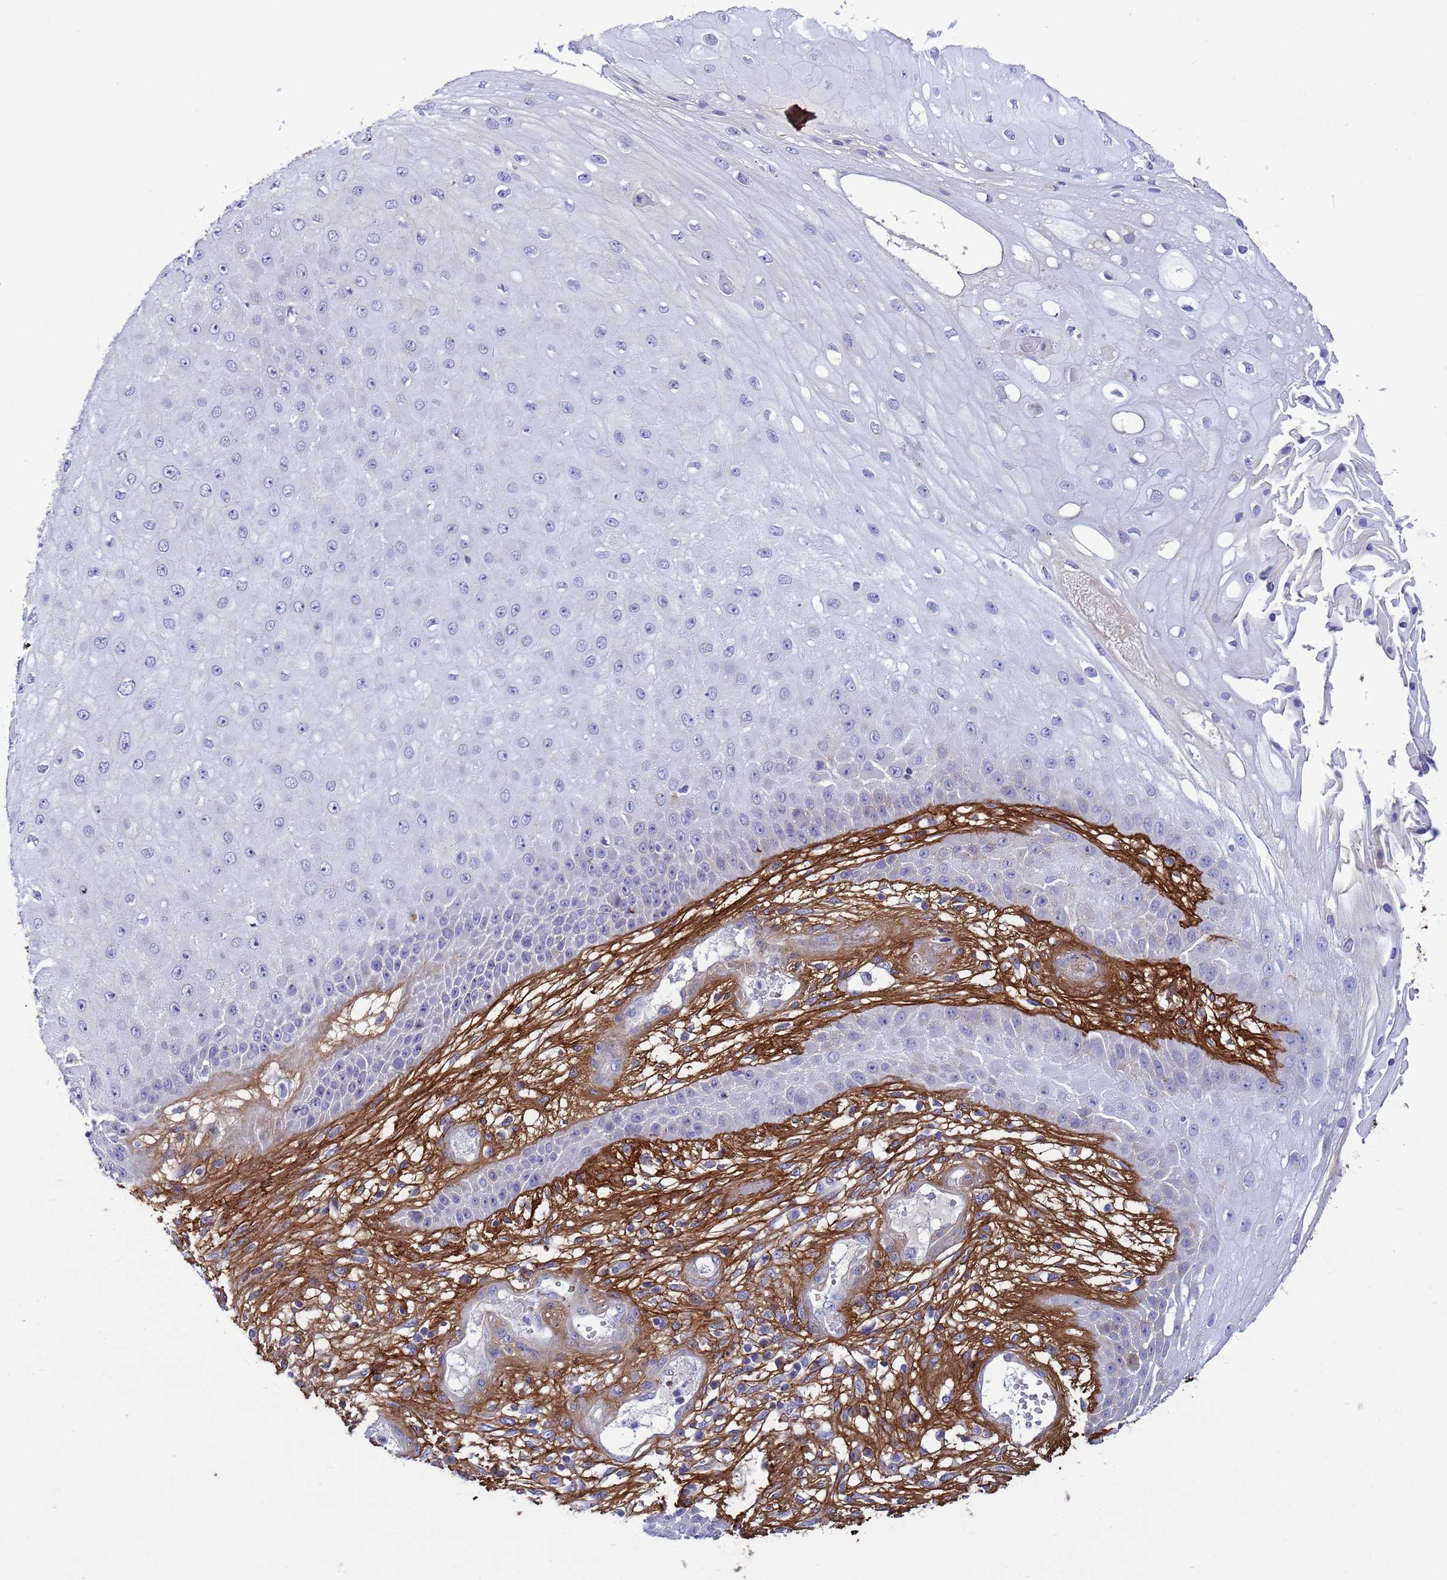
{"staining": {"intensity": "negative", "quantity": "none", "location": "none"}, "tissue": "skin cancer", "cell_type": "Tumor cells", "image_type": "cancer", "snomed": [{"axis": "morphology", "description": "Squamous cell carcinoma, NOS"}, {"axis": "topography", "description": "Skin"}], "caption": "This is a histopathology image of IHC staining of skin cancer (squamous cell carcinoma), which shows no expression in tumor cells. (Brightfield microscopy of DAB immunohistochemistry at high magnification).", "gene": "P2RX7", "patient": {"sex": "male", "age": 70}}